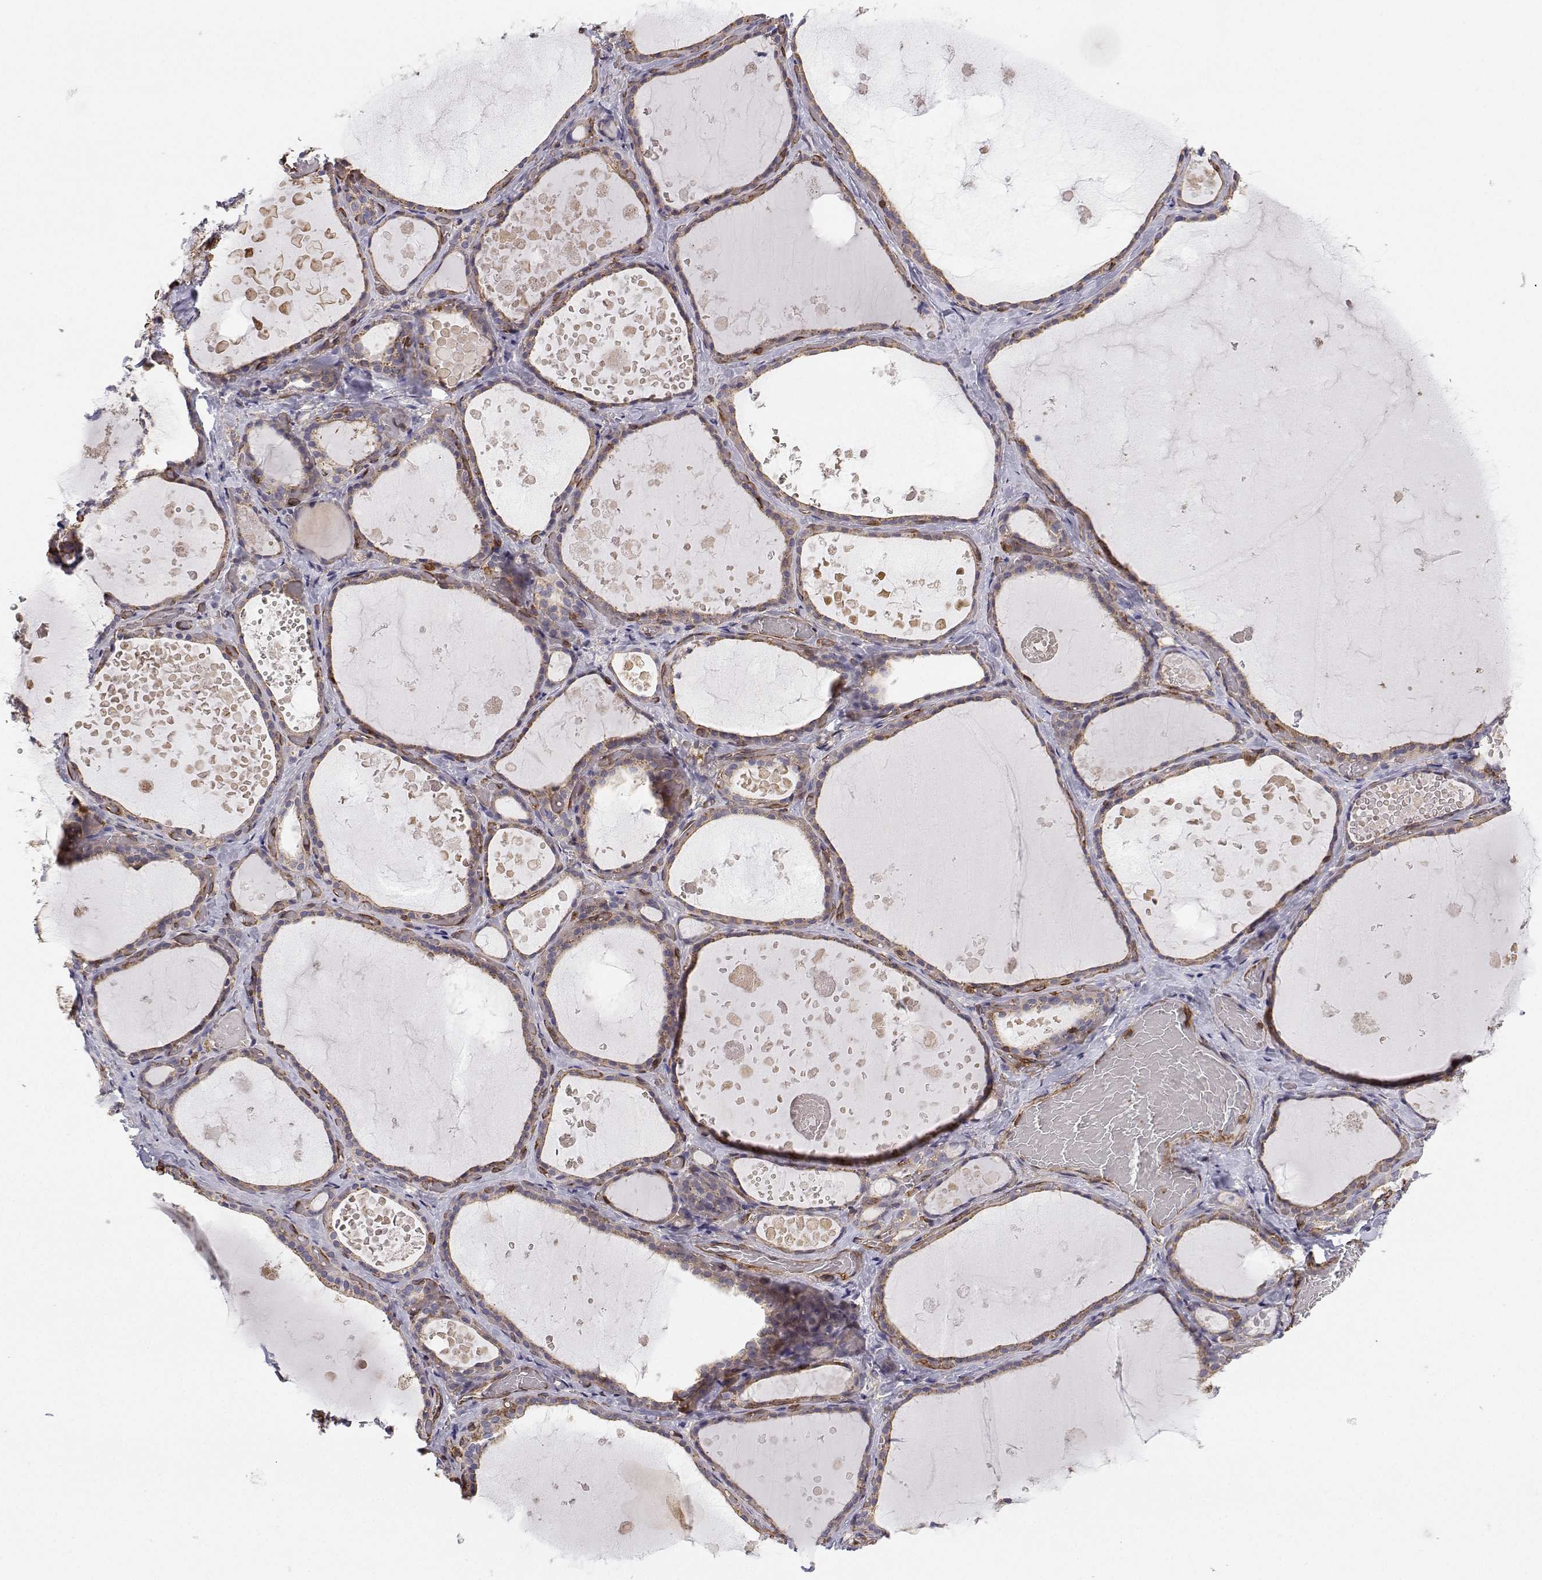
{"staining": {"intensity": "weak", "quantity": "25%-75%", "location": "cytoplasmic/membranous"}, "tissue": "thyroid gland", "cell_type": "Glandular cells", "image_type": "normal", "snomed": [{"axis": "morphology", "description": "Normal tissue, NOS"}, {"axis": "topography", "description": "Thyroid gland"}], "caption": "Weak cytoplasmic/membranous positivity is present in approximately 25%-75% of glandular cells in unremarkable thyroid gland.", "gene": "MYH9", "patient": {"sex": "female", "age": 56}}